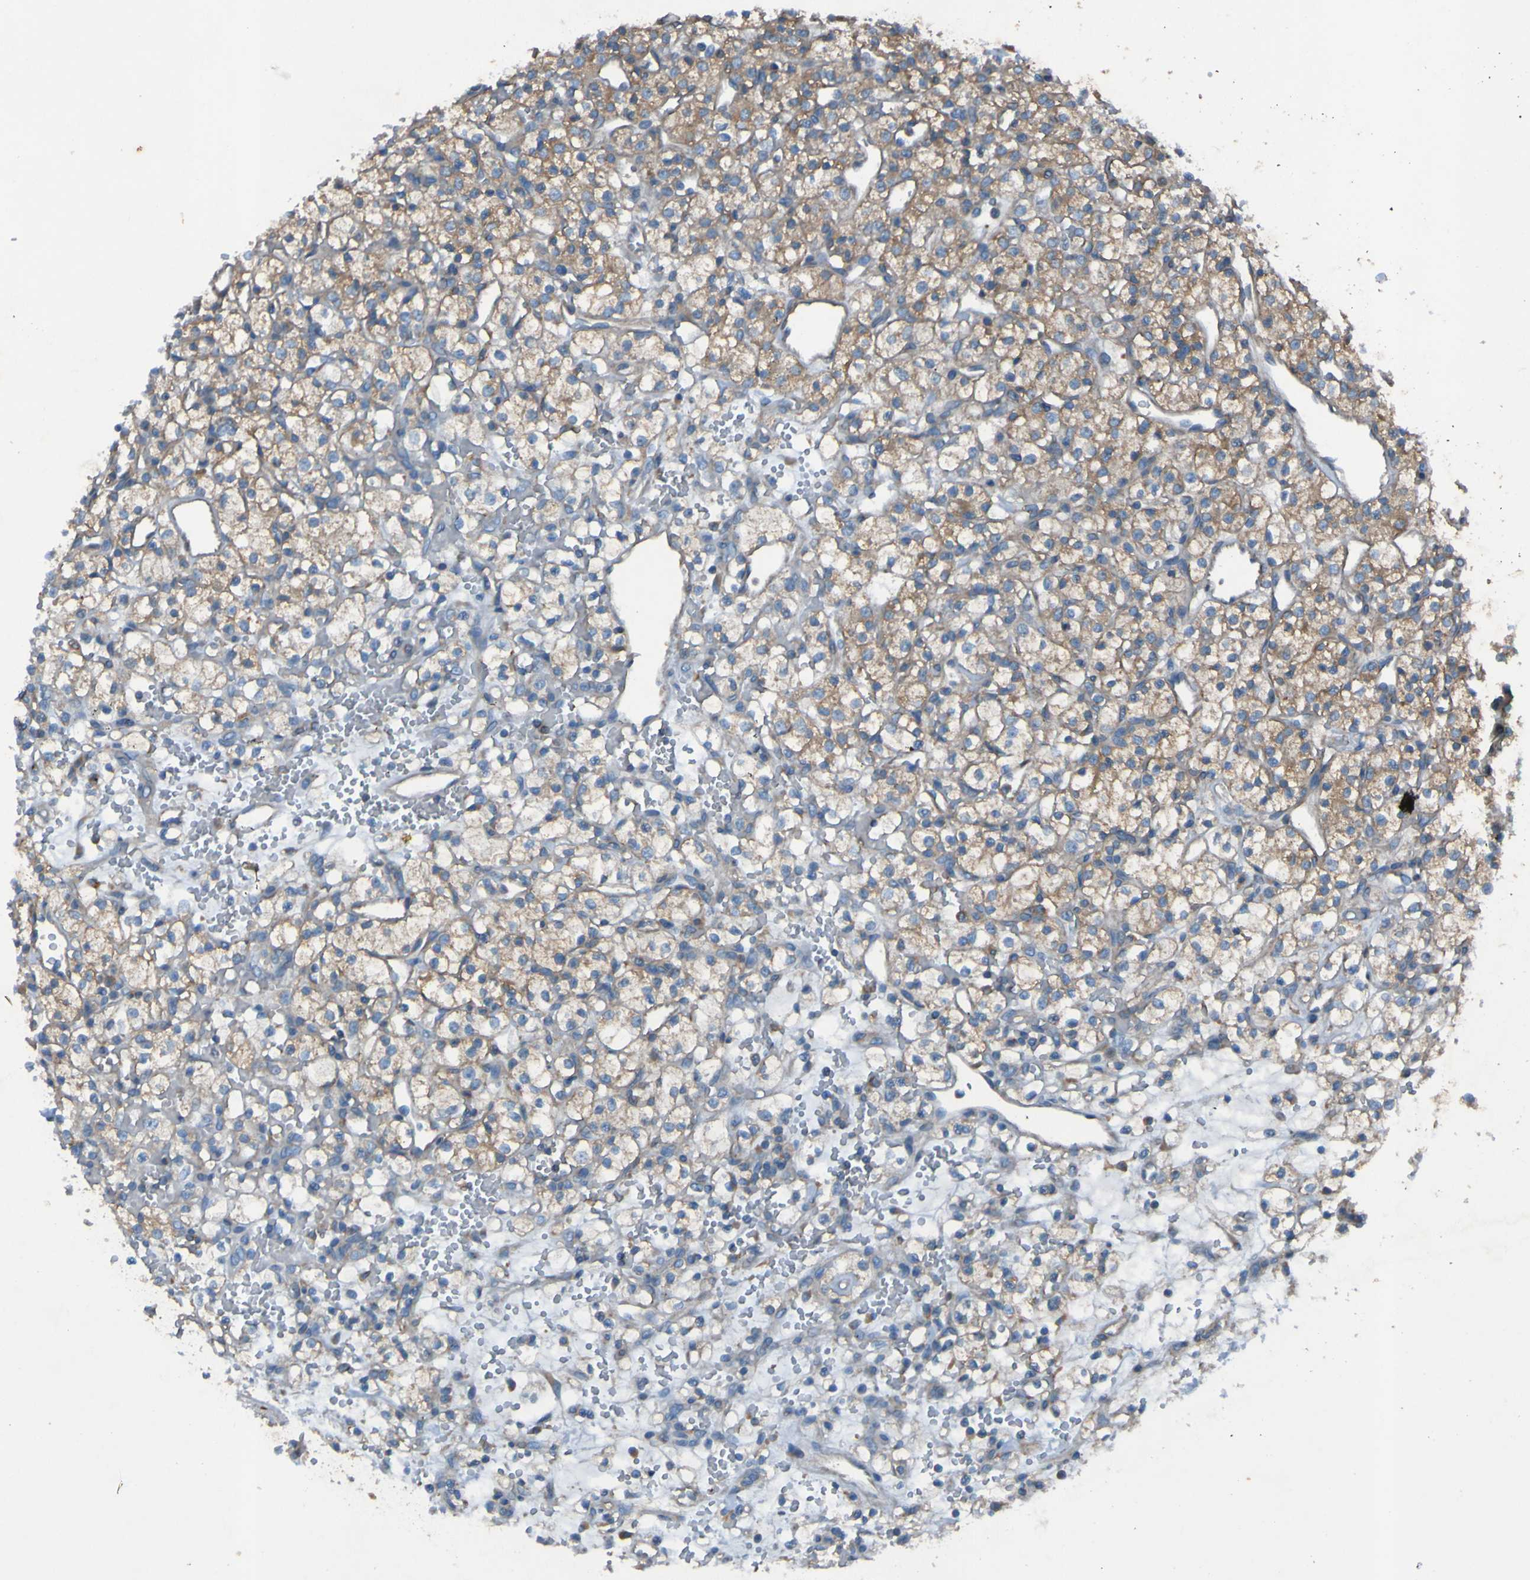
{"staining": {"intensity": "moderate", "quantity": ">75%", "location": "cytoplasmic/membranous"}, "tissue": "renal cancer", "cell_type": "Tumor cells", "image_type": "cancer", "snomed": [{"axis": "morphology", "description": "Adenocarcinoma, NOS"}, {"axis": "topography", "description": "Kidney"}], "caption": "Immunohistochemistry photomicrograph of neoplastic tissue: renal cancer stained using IHC exhibits medium levels of moderate protein expression localized specifically in the cytoplasmic/membranous of tumor cells, appearing as a cytoplasmic/membranous brown color.", "gene": "RAB5B", "patient": {"sex": "female", "age": 60}}